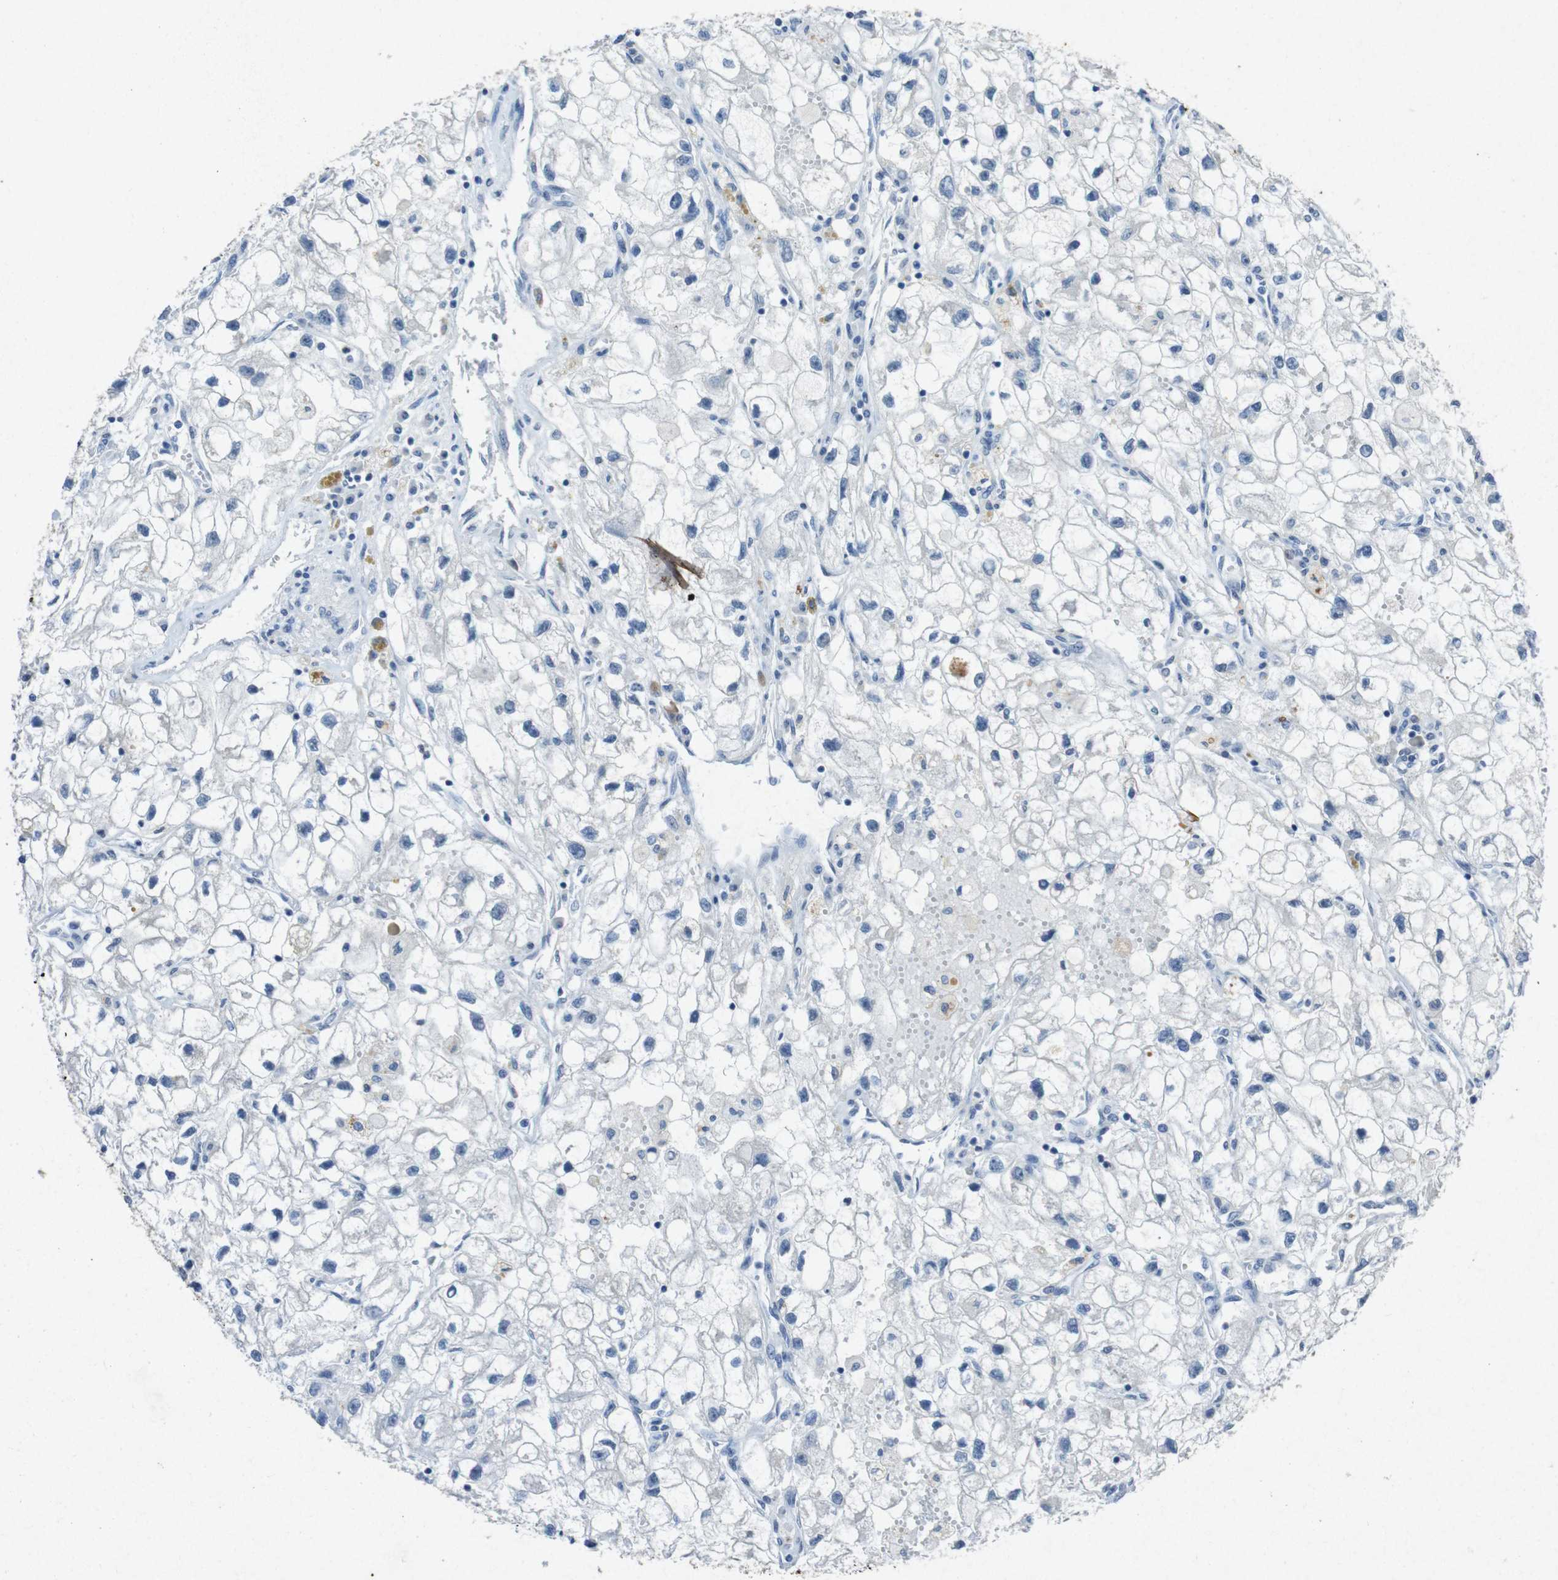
{"staining": {"intensity": "negative", "quantity": "none", "location": "none"}, "tissue": "renal cancer", "cell_type": "Tumor cells", "image_type": "cancer", "snomed": [{"axis": "morphology", "description": "Adenocarcinoma, NOS"}, {"axis": "topography", "description": "Kidney"}], "caption": "Human renal cancer stained for a protein using IHC displays no expression in tumor cells.", "gene": "STBD1", "patient": {"sex": "female", "age": 70}}